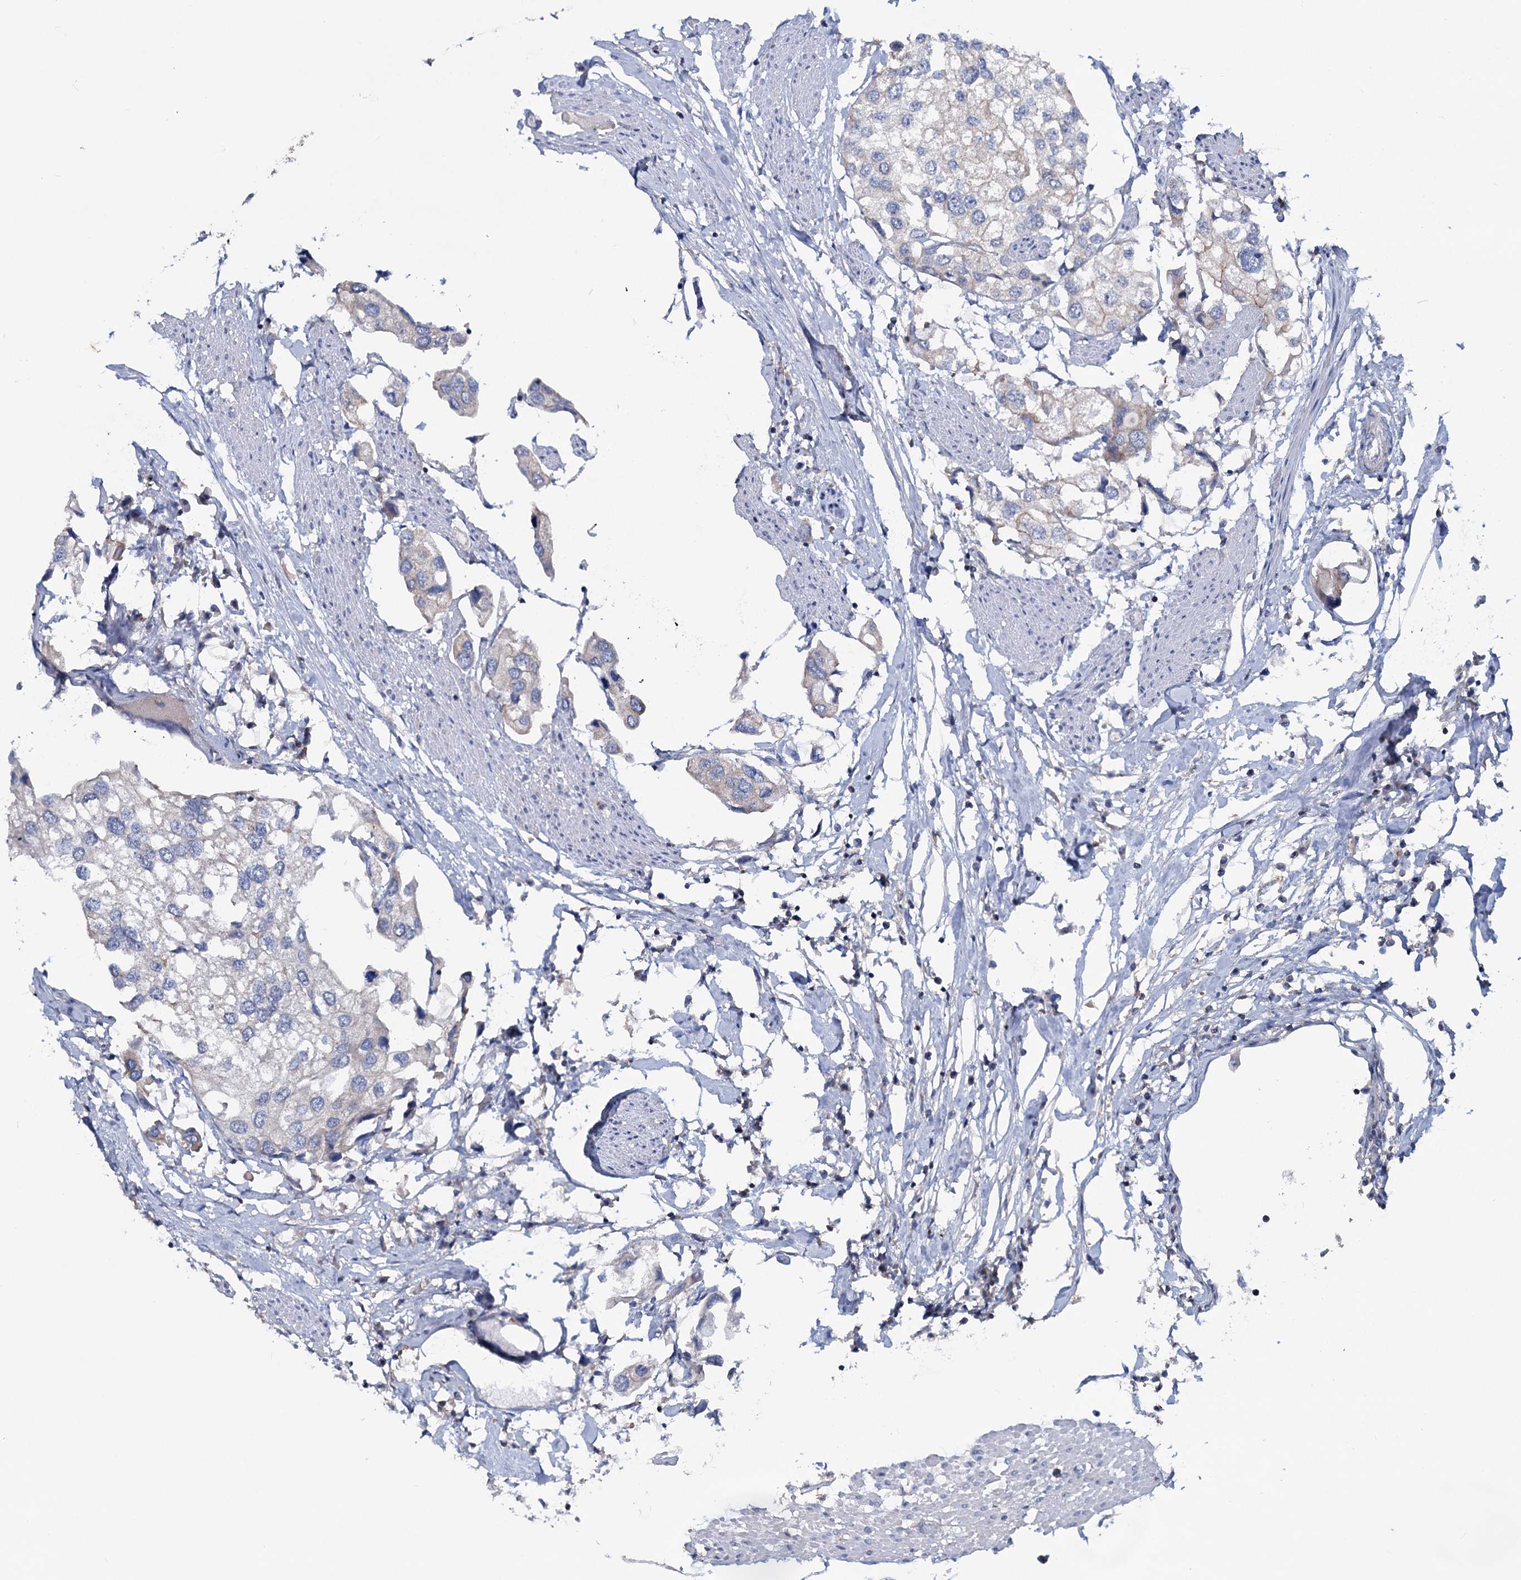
{"staining": {"intensity": "negative", "quantity": "none", "location": "none"}, "tissue": "urothelial cancer", "cell_type": "Tumor cells", "image_type": "cancer", "snomed": [{"axis": "morphology", "description": "Urothelial carcinoma, High grade"}, {"axis": "topography", "description": "Urinary bladder"}], "caption": "The image shows no significant staining in tumor cells of urothelial cancer.", "gene": "LRCH4", "patient": {"sex": "male", "age": 64}}